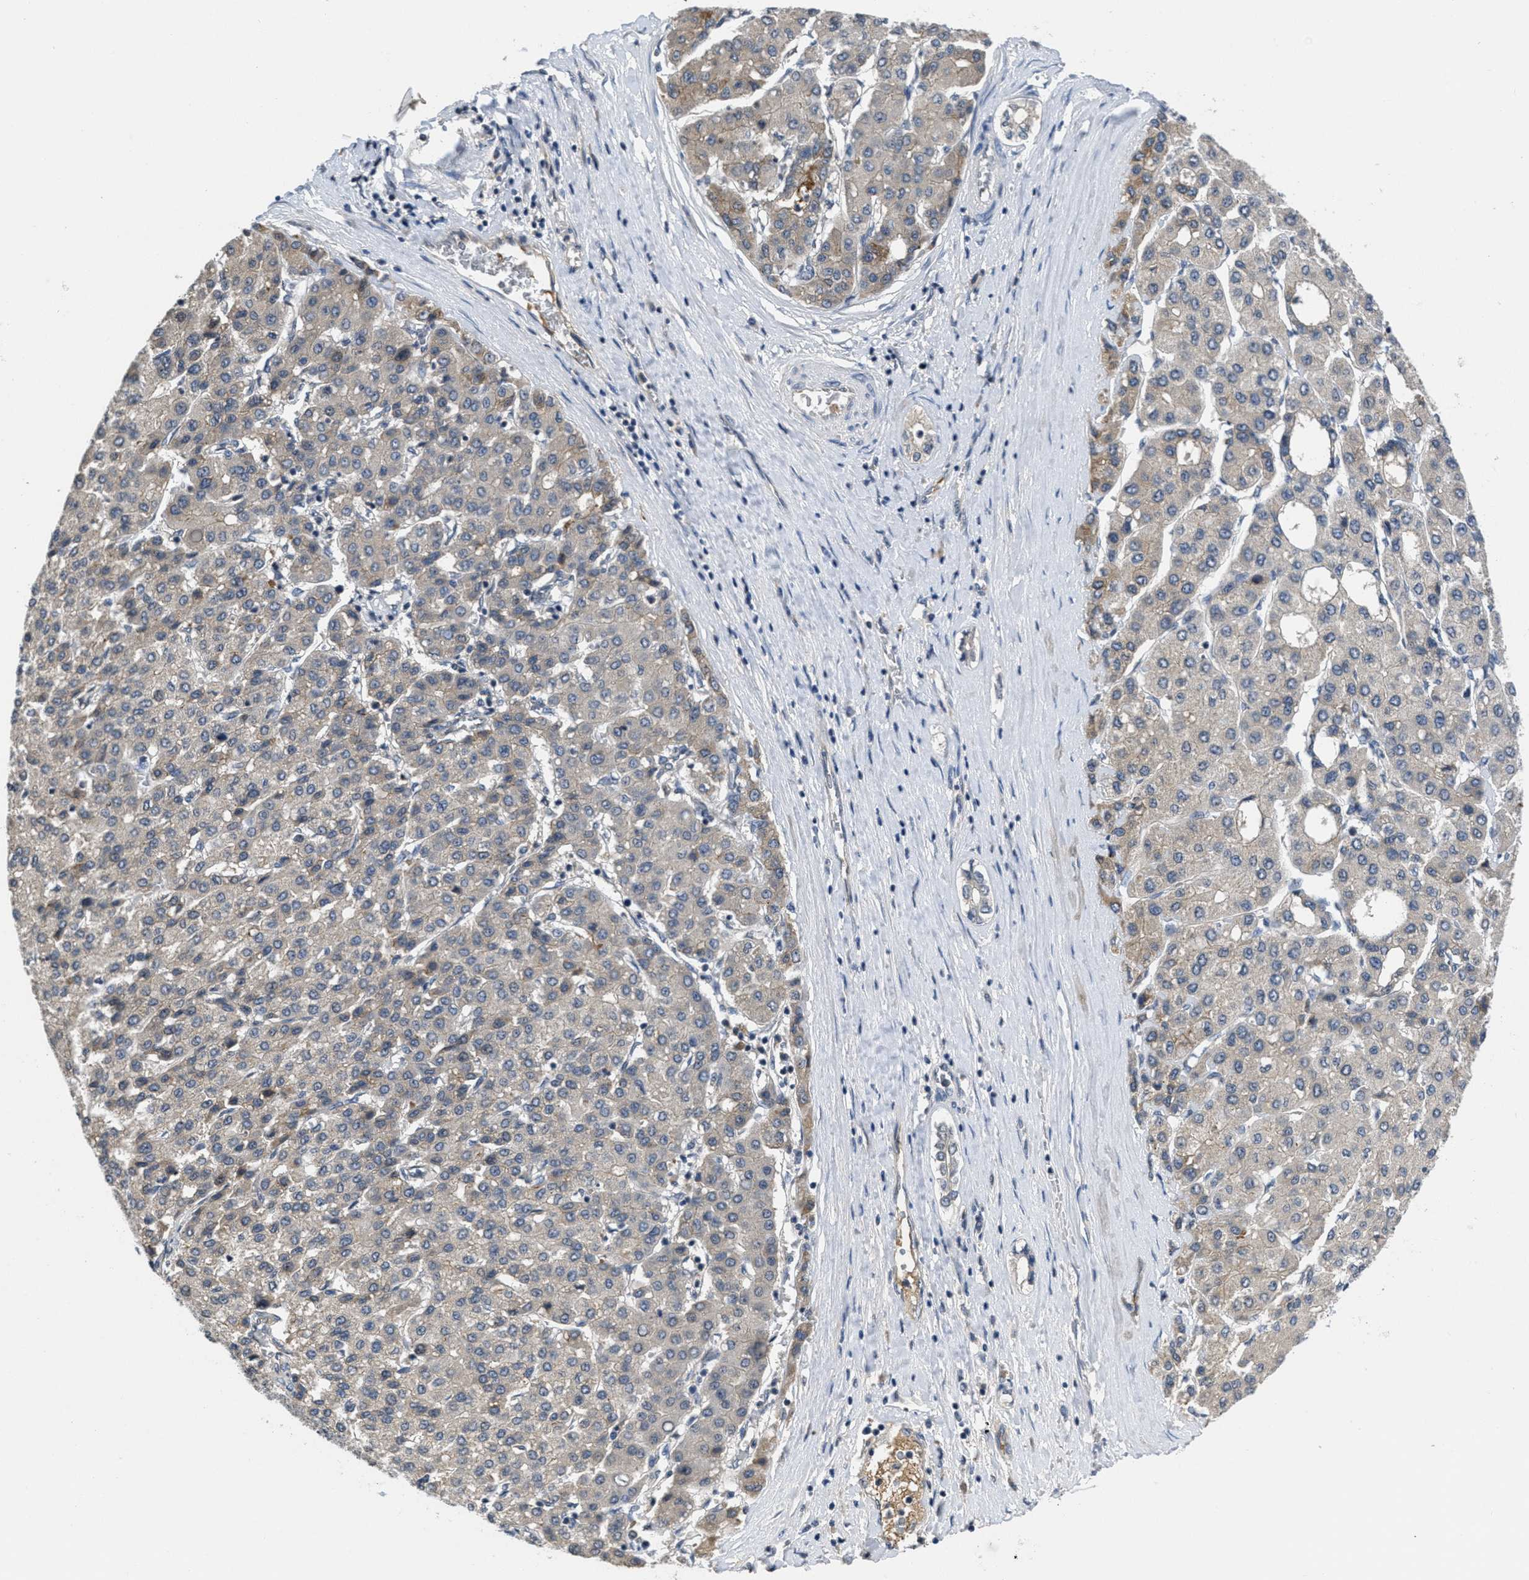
{"staining": {"intensity": "weak", "quantity": "<25%", "location": "cytoplasmic/membranous"}, "tissue": "liver cancer", "cell_type": "Tumor cells", "image_type": "cancer", "snomed": [{"axis": "morphology", "description": "Carcinoma, Hepatocellular, NOS"}, {"axis": "topography", "description": "Liver"}], "caption": "Tumor cells are negative for protein expression in human hepatocellular carcinoma (liver).", "gene": "ANGPT1", "patient": {"sex": "male", "age": 65}}